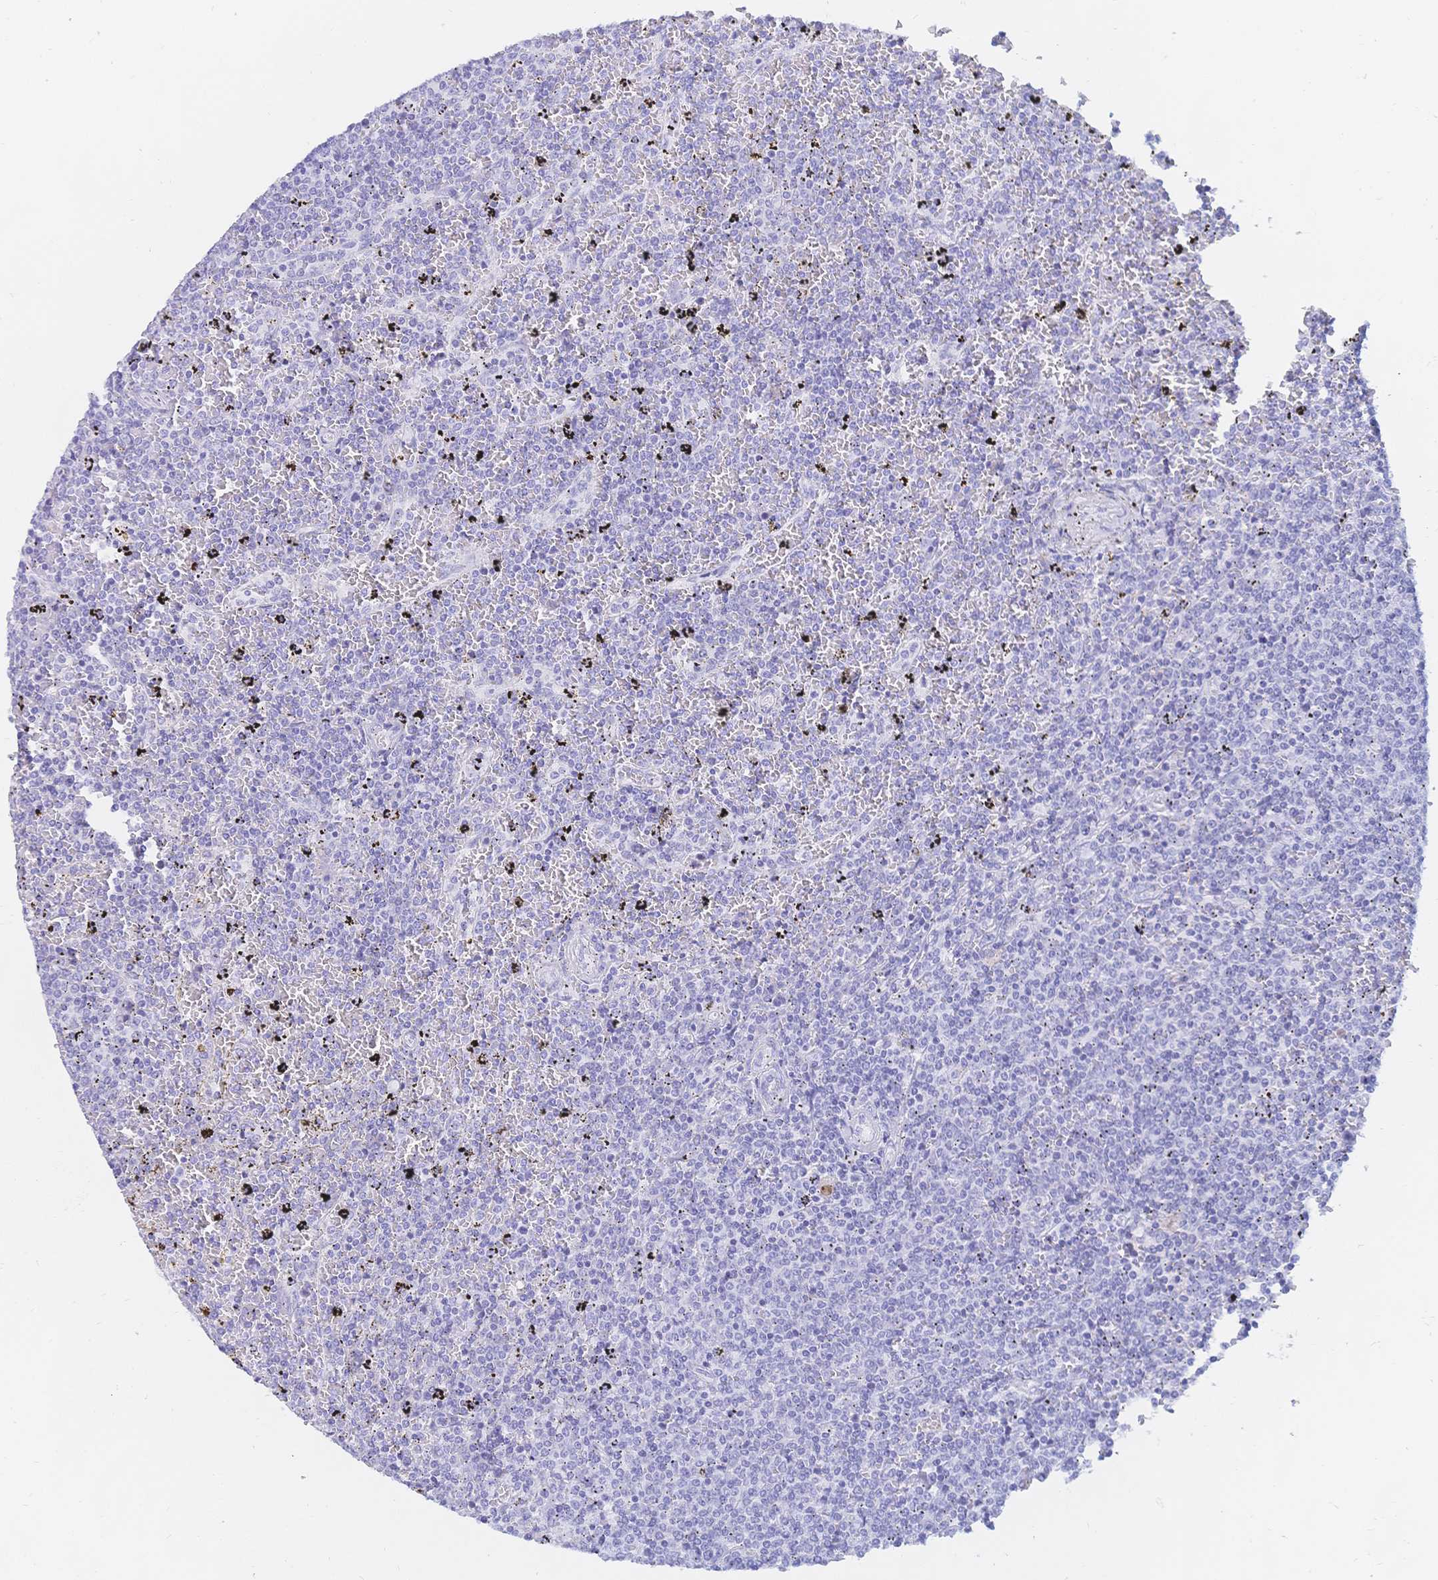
{"staining": {"intensity": "negative", "quantity": "none", "location": "none"}, "tissue": "lymphoma", "cell_type": "Tumor cells", "image_type": "cancer", "snomed": [{"axis": "morphology", "description": "Malignant lymphoma, non-Hodgkin's type, Low grade"}, {"axis": "topography", "description": "Spleen"}], "caption": "High power microscopy histopathology image of an immunohistochemistry histopathology image of malignant lymphoma, non-Hodgkin's type (low-grade), revealing no significant staining in tumor cells.", "gene": "MEP1B", "patient": {"sex": "female", "age": 77}}